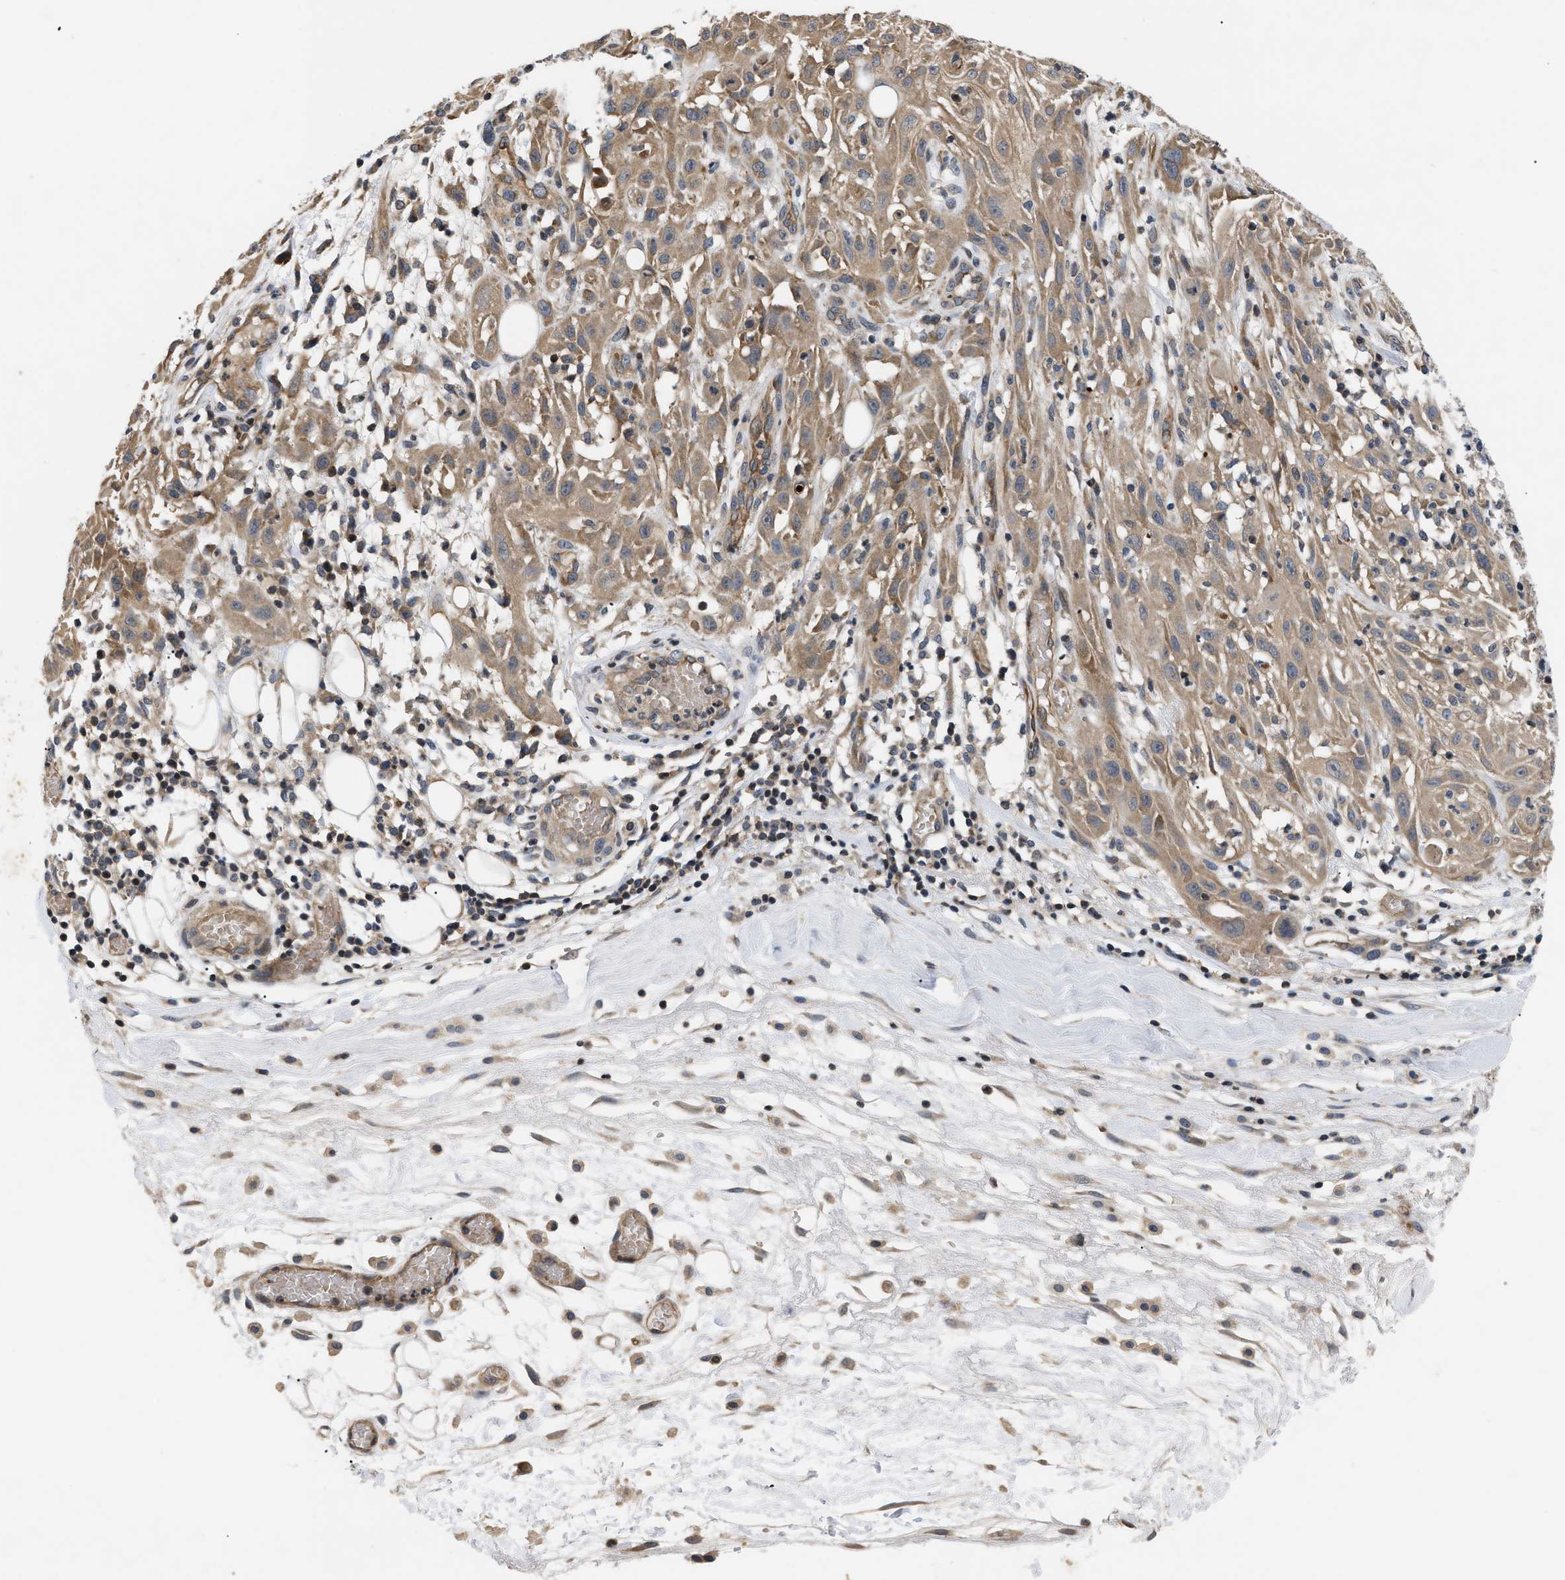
{"staining": {"intensity": "moderate", "quantity": ">75%", "location": "cytoplasmic/membranous"}, "tissue": "skin cancer", "cell_type": "Tumor cells", "image_type": "cancer", "snomed": [{"axis": "morphology", "description": "Squamous cell carcinoma, NOS"}, {"axis": "topography", "description": "Skin"}], "caption": "Immunohistochemistry (IHC) (DAB (3,3'-diaminobenzidine)) staining of skin cancer demonstrates moderate cytoplasmic/membranous protein expression in approximately >75% of tumor cells.", "gene": "HMGCR", "patient": {"sex": "male", "age": 75}}